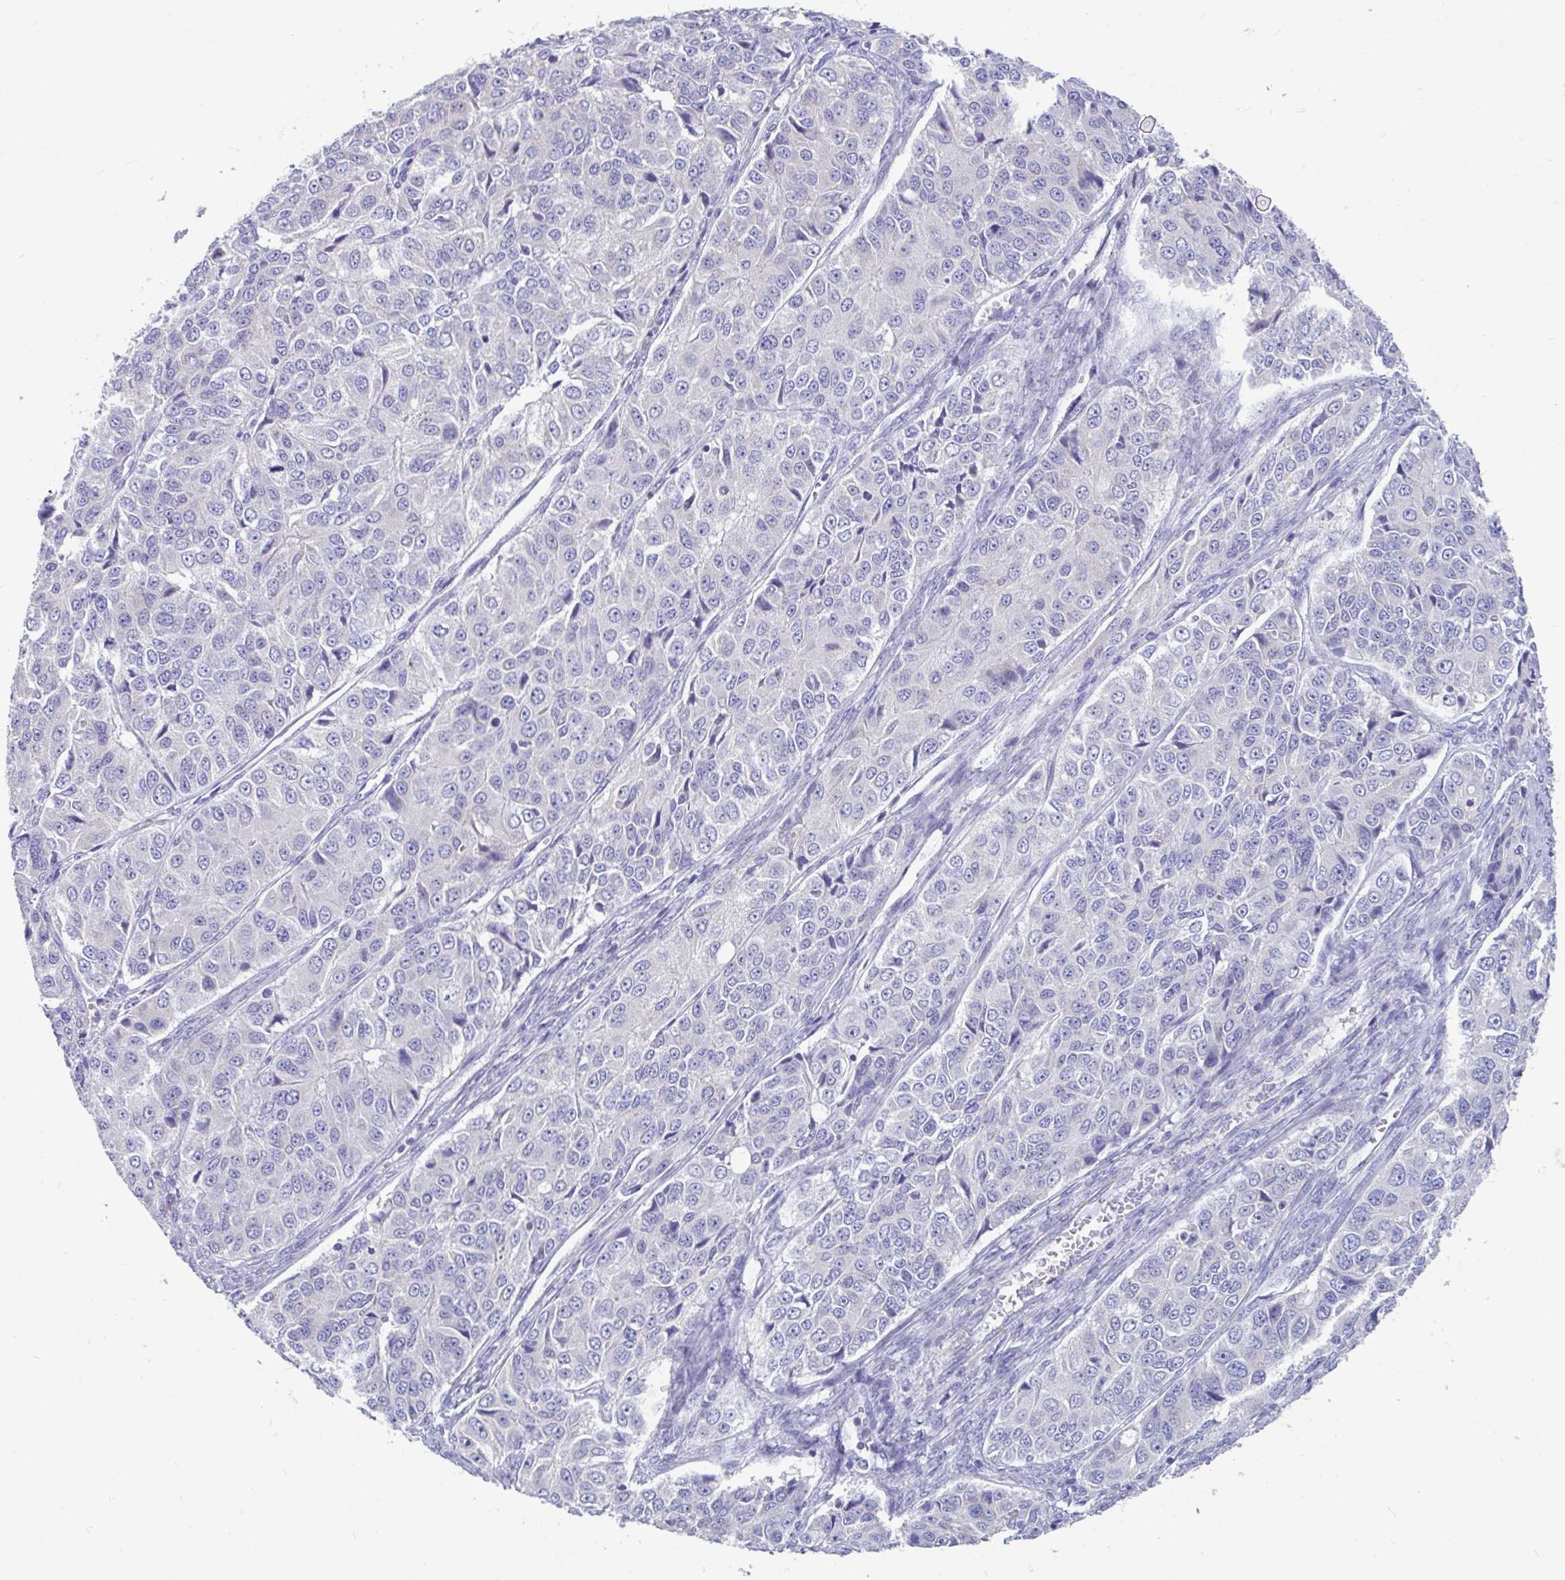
{"staining": {"intensity": "negative", "quantity": "none", "location": "none"}, "tissue": "ovarian cancer", "cell_type": "Tumor cells", "image_type": "cancer", "snomed": [{"axis": "morphology", "description": "Carcinoma, endometroid"}, {"axis": "topography", "description": "Ovary"}], "caption": "An immunohistochemistry micrograph of ovarian endometroid carcinoma is shown. There is no staining in tumor cells of ovarian endometroid carcinoma.", "gene": "CCSAP", "patient": {"sex": "female", "age": 51}}